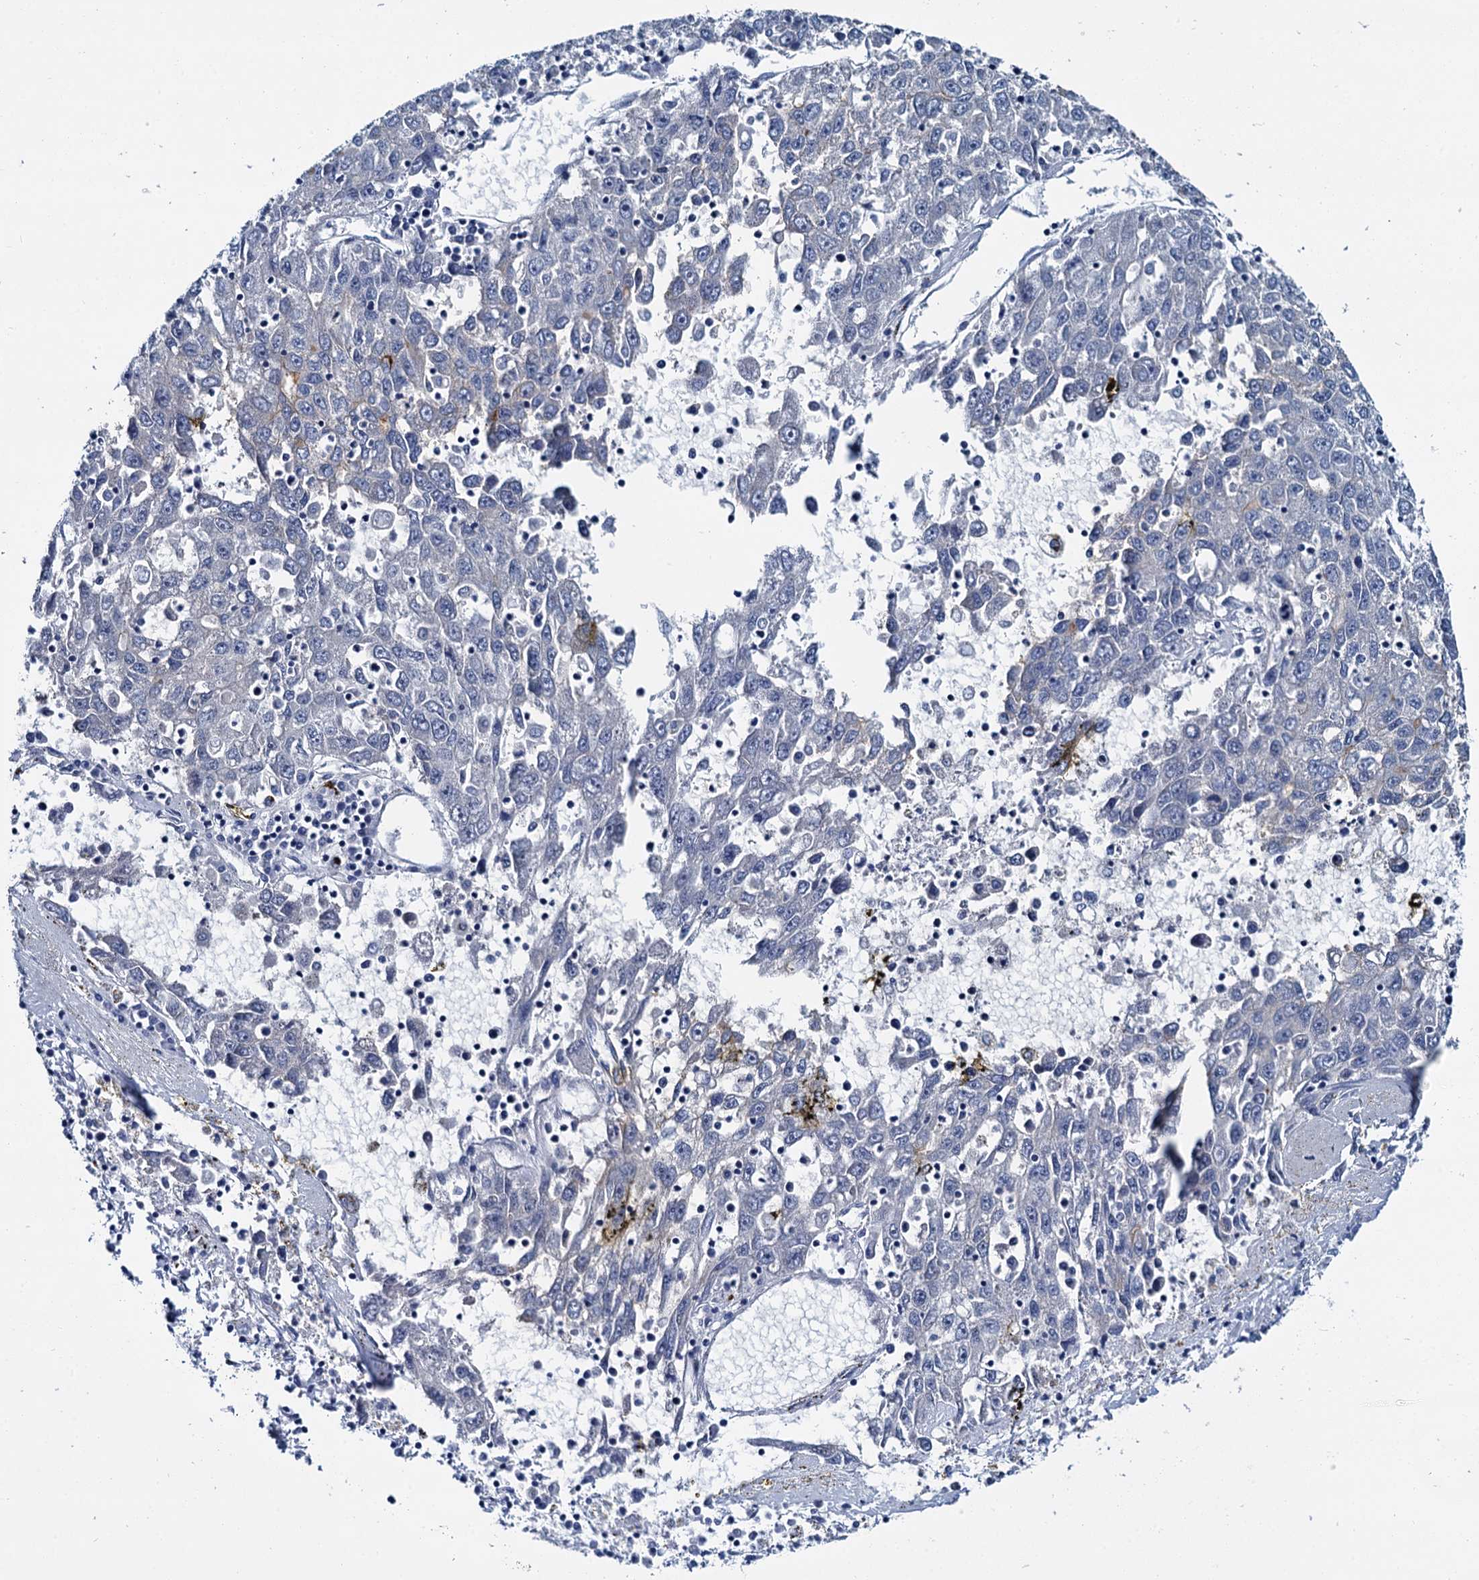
{"staining": {"intensity": "negative", "quantity": "none", "location": "none"}, "tissue": "liver cancer", "cell_type": "Tumor cells", "image_type": "cancer", "snomed": [{"axis": "morphology", "description": "Carcinoma, Hepatocellular, NOS"}, {"axis": "topography", "description": "Liver"}], "caption": "An image of human liver cancer is negative for staining in tumor cells. (Brightfield microscopy of DAB IHC at high magnification).", "gene": "MIOX", "patient": {"sex": "male", "age": 49}}